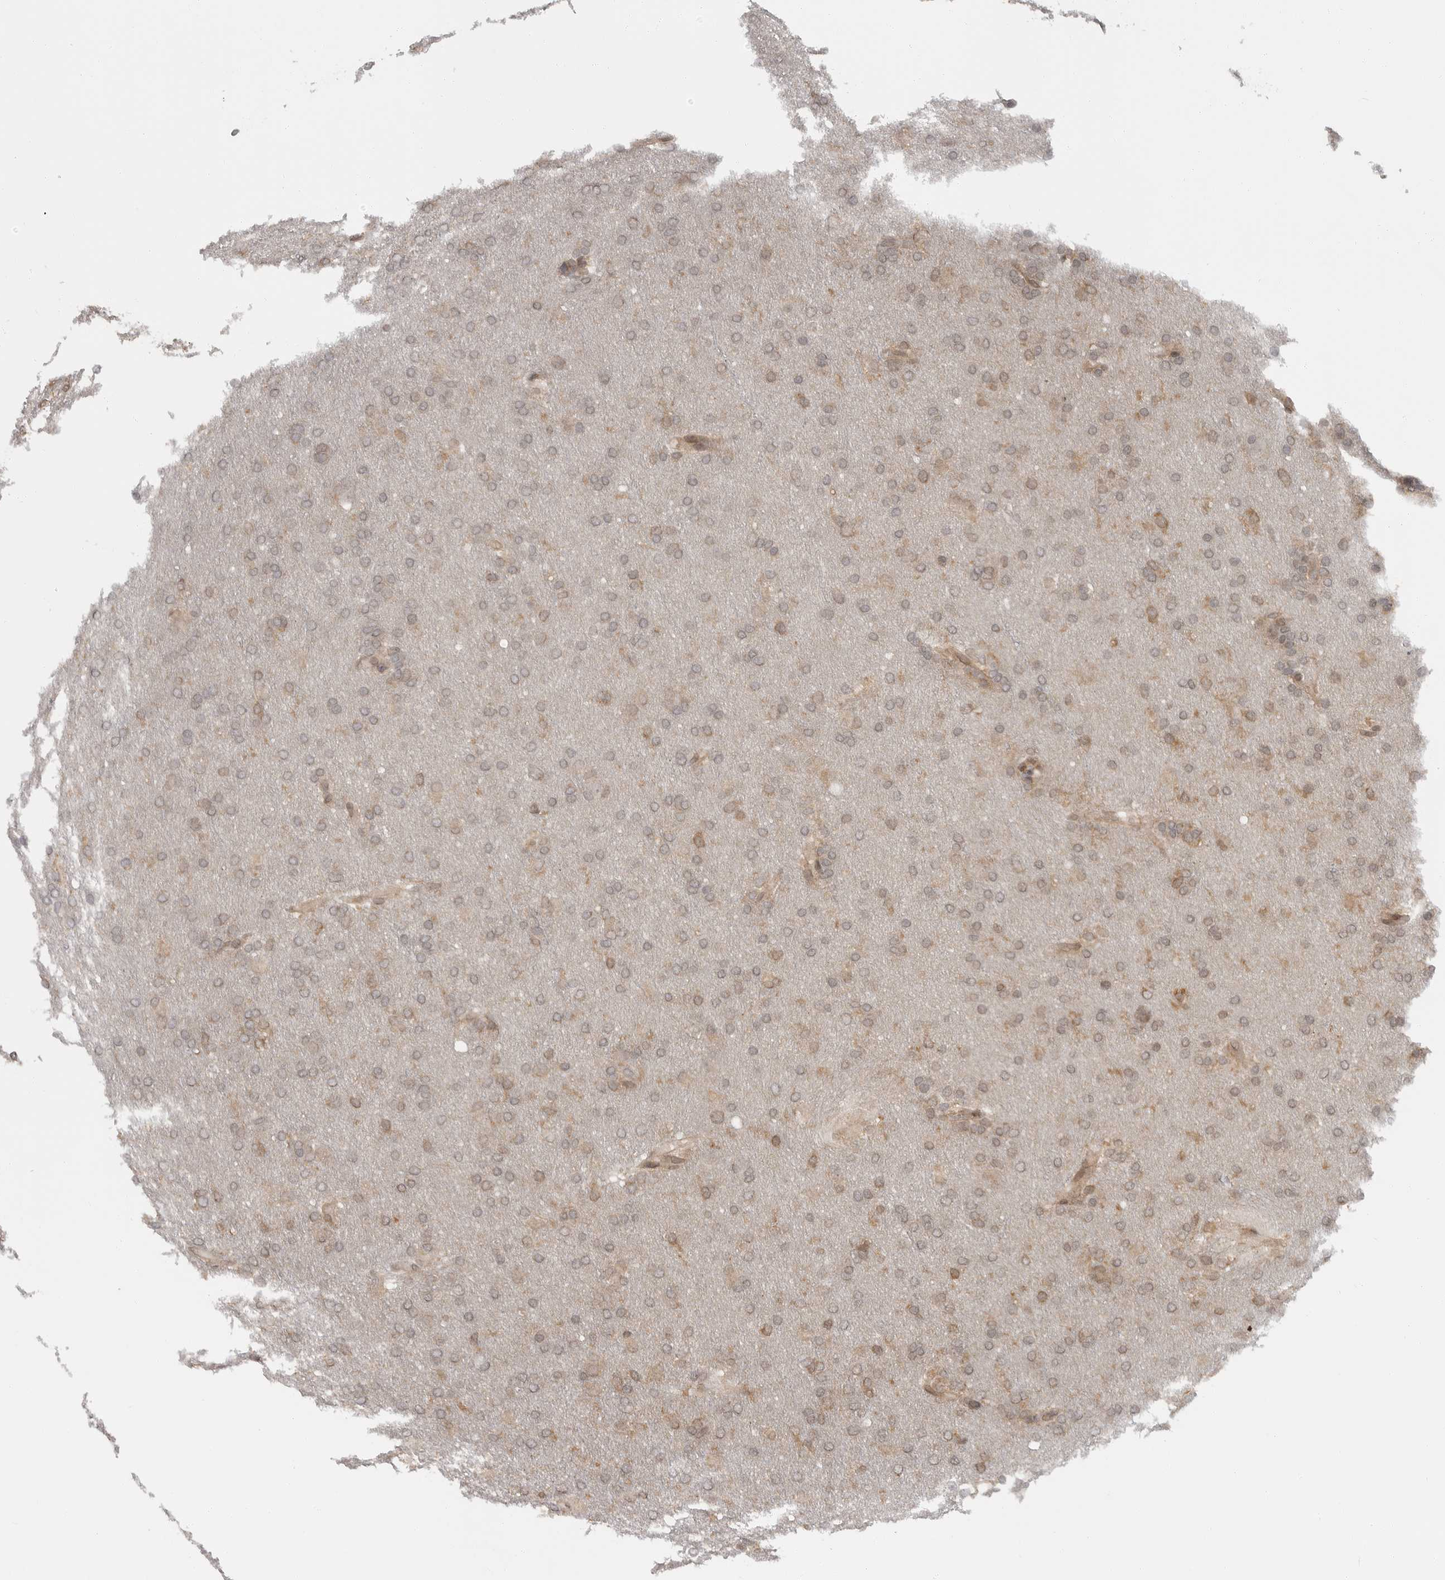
{"staining": {"intensity": "weak", "quantity": "25%-75%", "location": "cytoplasmic/membranous,nuclear"}, "tissue": "glioma", "cell_type": "Tumor cells", "image_type": "cancer", "snomed": [{"axis": "morphology", "description": "Glioma, malignant, High grade"}, {"axis": "topography", "description": "Cerebral cortex"}], "caption": "A micrograph showing weak cytoplasmic/membranous and nuclear staining in approximately 25%-75% of tumor cells in high-grade glioma (malignant), as visualized by brown immunohistochemical staining.", "gene": "SZRD1", "patient": {"sex": "female", "age": 36}}